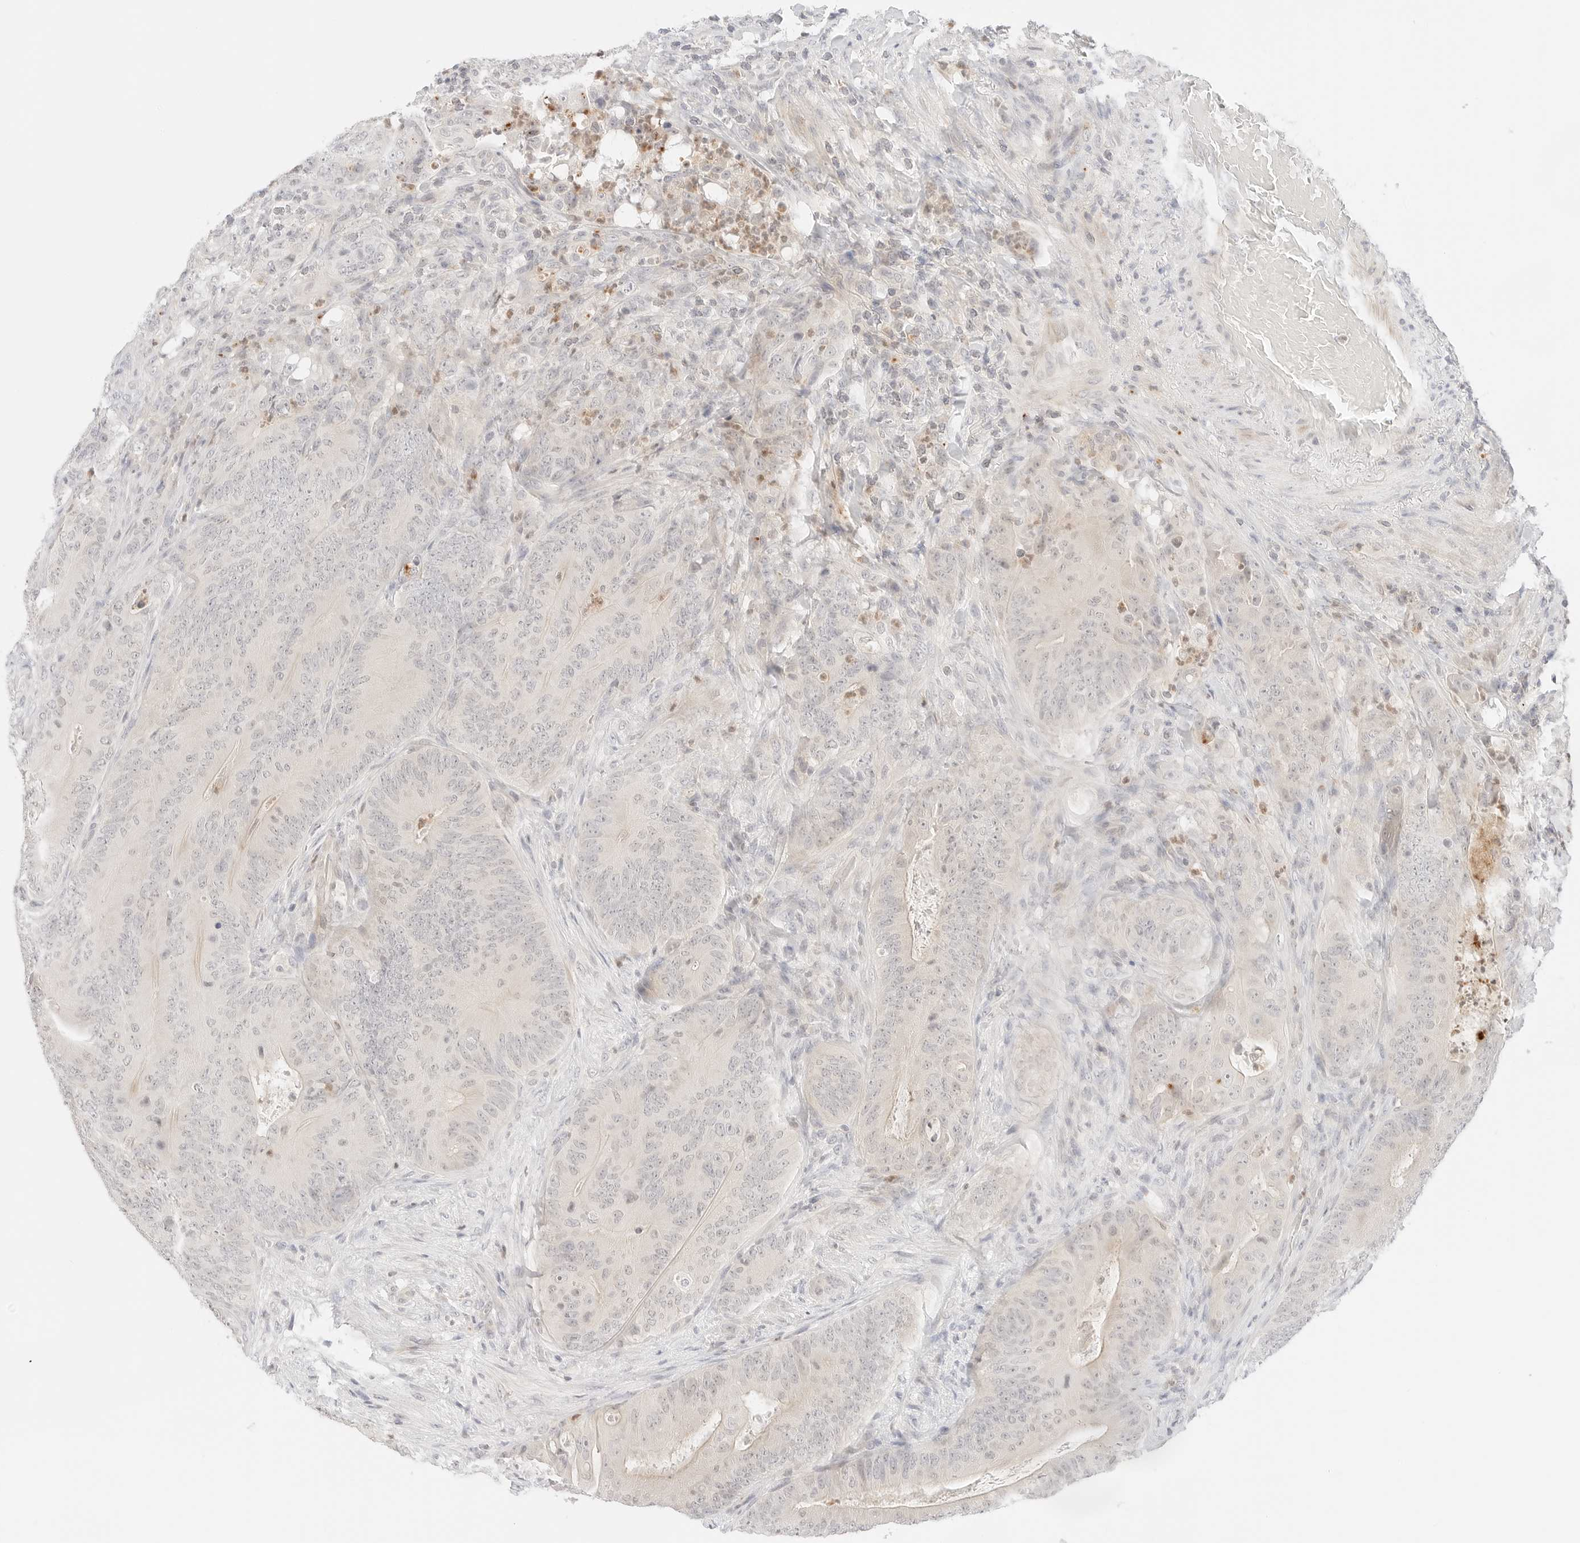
{"staining": {"intensity": "negative", "quantity": "none", "location": "none"}, "tissue": "colorectal cancer", "cell_type": "Tumor cells", "image_type": "cancer", "snomed": [{"axis": "morphology", "description": "Normal tissue, NOS"}, {"axis": "topography", "description": "Colon"}], "caption": "A micrograph of human colorectal cancer is negative for staining in tumor cells. (Brightfield microscopy of DAB (3,3'-diaminobenzidine) immunohistochemistry at high magnification).", "gene": "GNAS", "patient": {"sex": "female", "age": 82}}